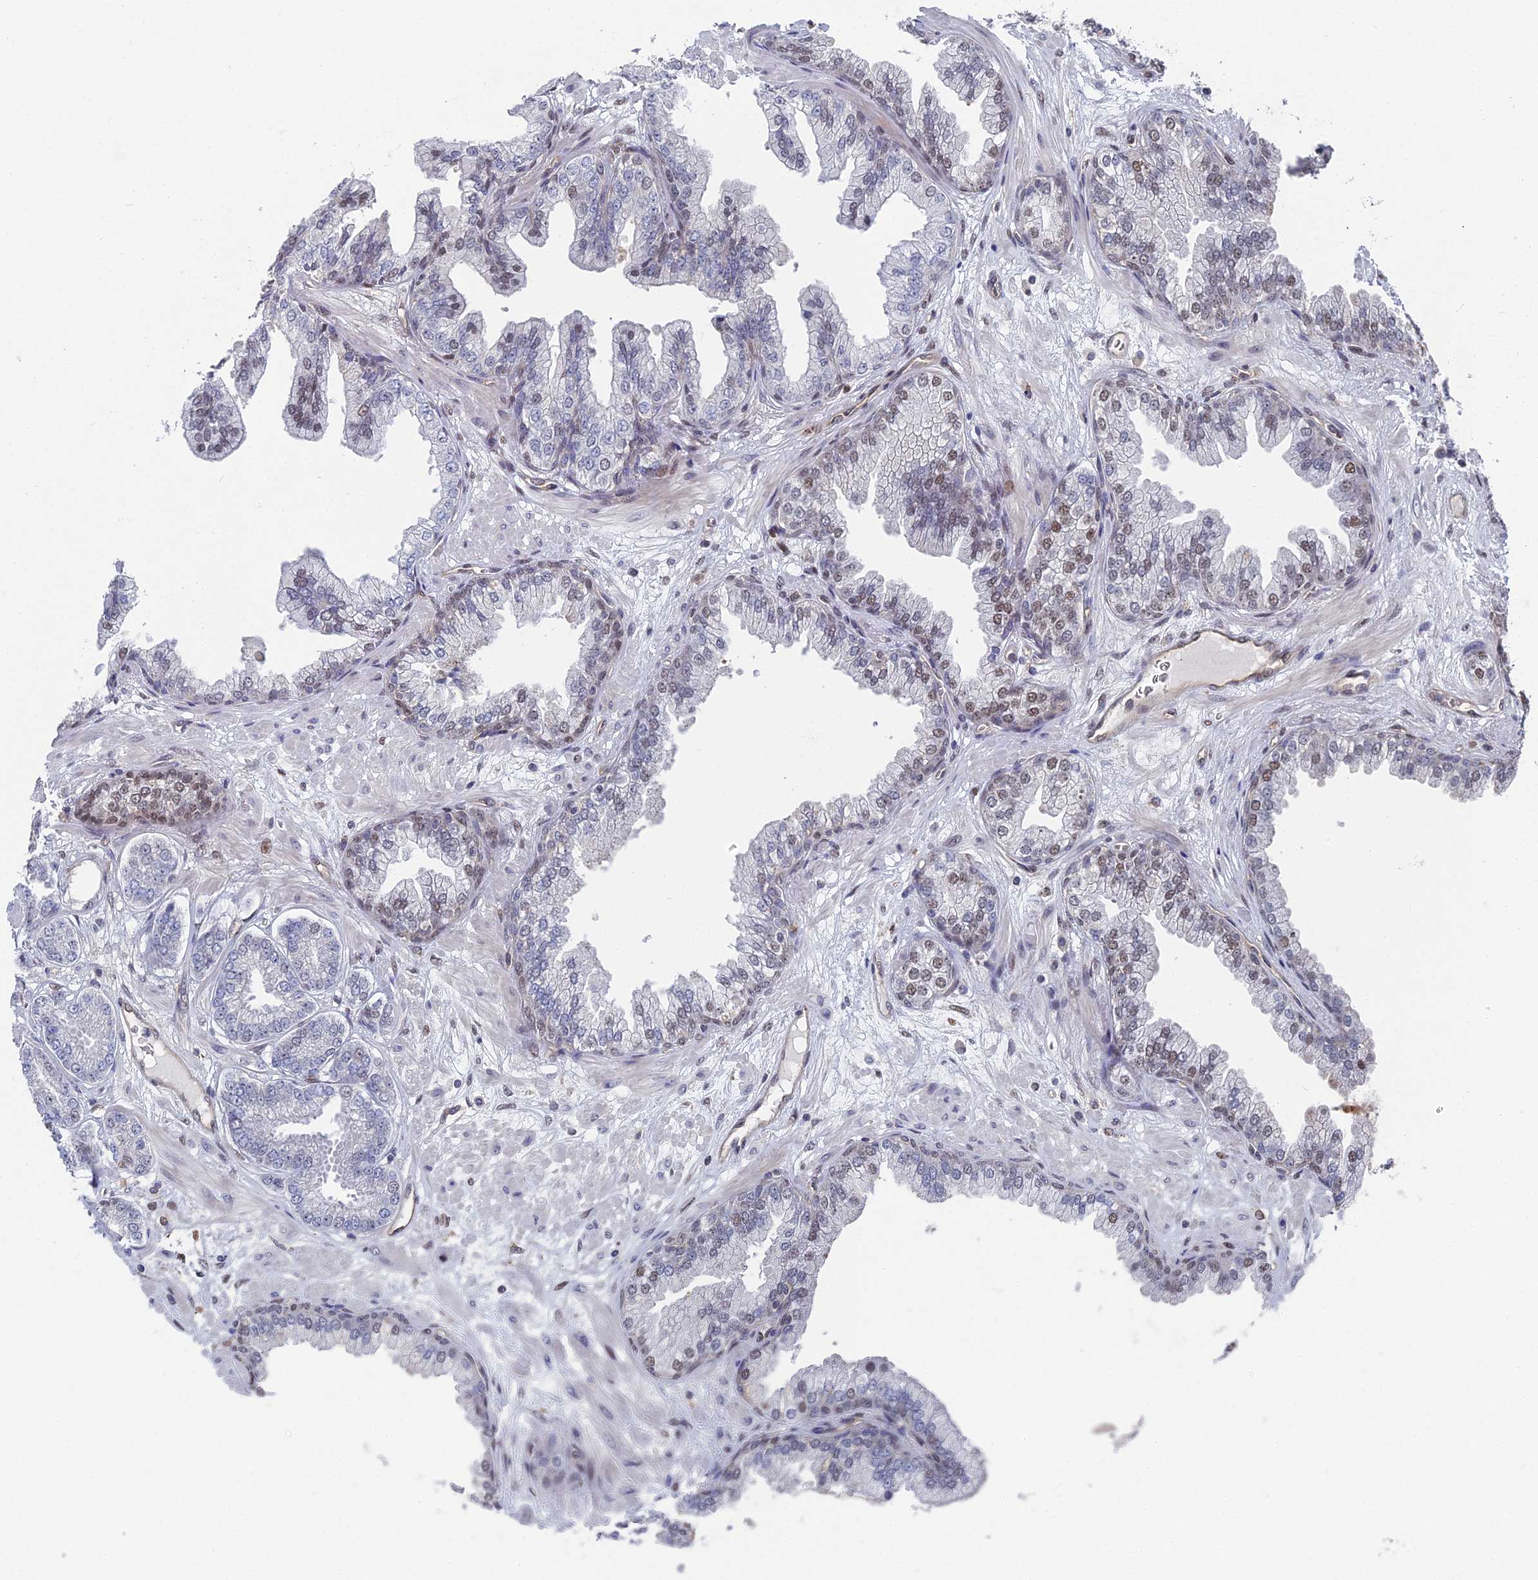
{"staining": {"intensity": "weak", "quantity": "<25%", "location": "cytoplasmic/membranous"}, "tissue": "prostate cancer", "cell_type": "Tumor cells", "image_type": "cancer", "snomed": [{"axis": "morphology", "description": "Adenocarcinoma, Low grade"}, {"axis": "topography", "description": "Prostate"}], "caption": "Tumor cells show no significant positivity in adenocarcinoma (low-grade) (prostate). The staining was performed using DAB (3,3'-diaminobenzidine) to visualize the protein expression in brown, while the nuclei were stained in blue with hematoxylin (Magnification: 20x).", "gene": "UNC5D", "patient": {"sex": "male", "age": 64}}